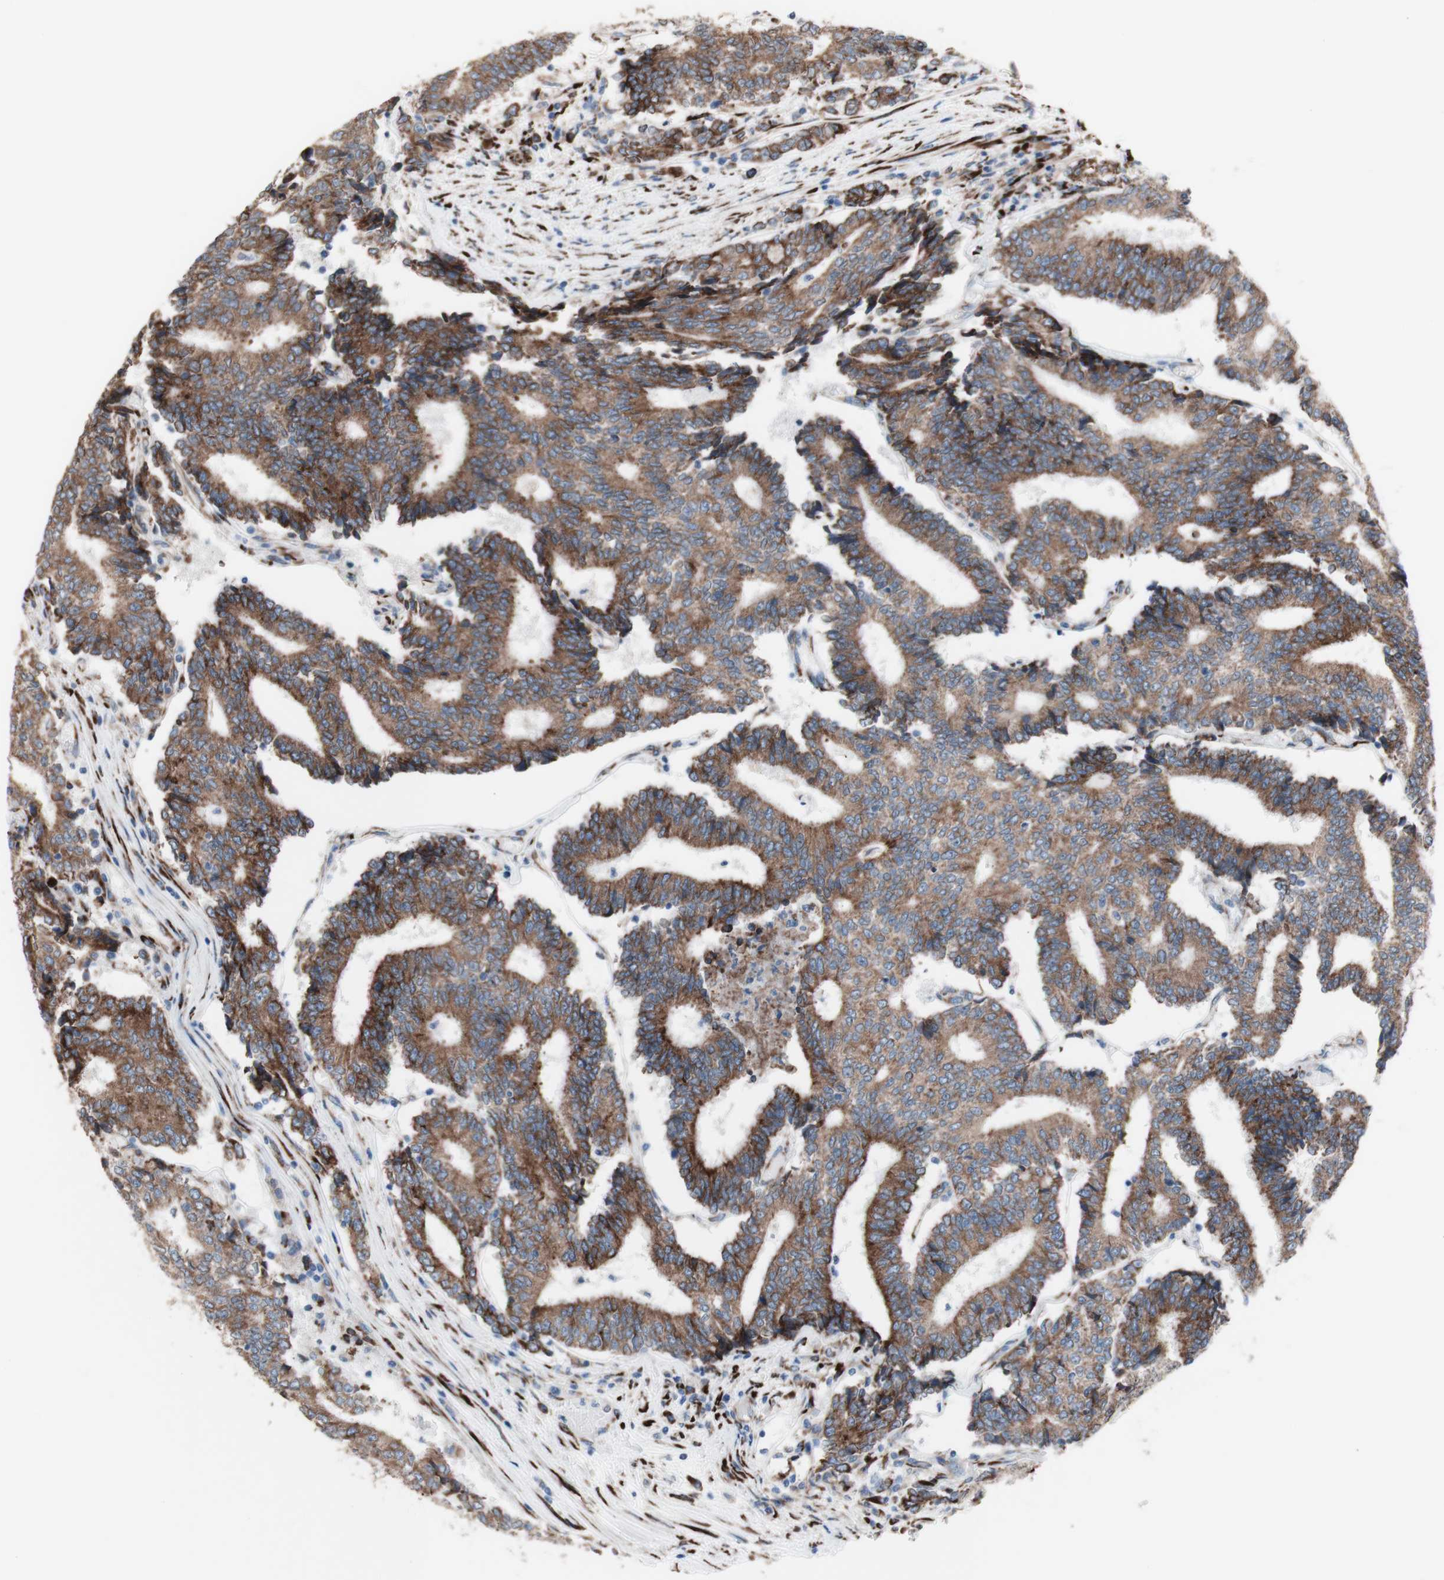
{"staining": {"intensity": "strong", "quantity": ">75%", "location": "cytoplasmic/membranous"}, "tissue": "prostate cancer", "cell_type": "Tumor cells", "image_type": "cancer", "snomed": [{"axis": "morphology", "description": "Normal tissue, NOS"}, {"axis": "morphology", "description": "Adenocarcinoma, High grade"}, {"axis": "topography", "description": "Prostate"}, {"axis": "topography", "description": "Seminal veicle"}], "caption": "The immunohistochemical stain highlights strong cytoplasmic/membranous positivity in tumor cells of prostate cancer tissue. (Stains: DAB in brown, nuclei in blue, Microscopy: brightfield microscopy at high magnification).", "gene": "AGPAT5", "patient": {"sex": "male", "age": 55}}